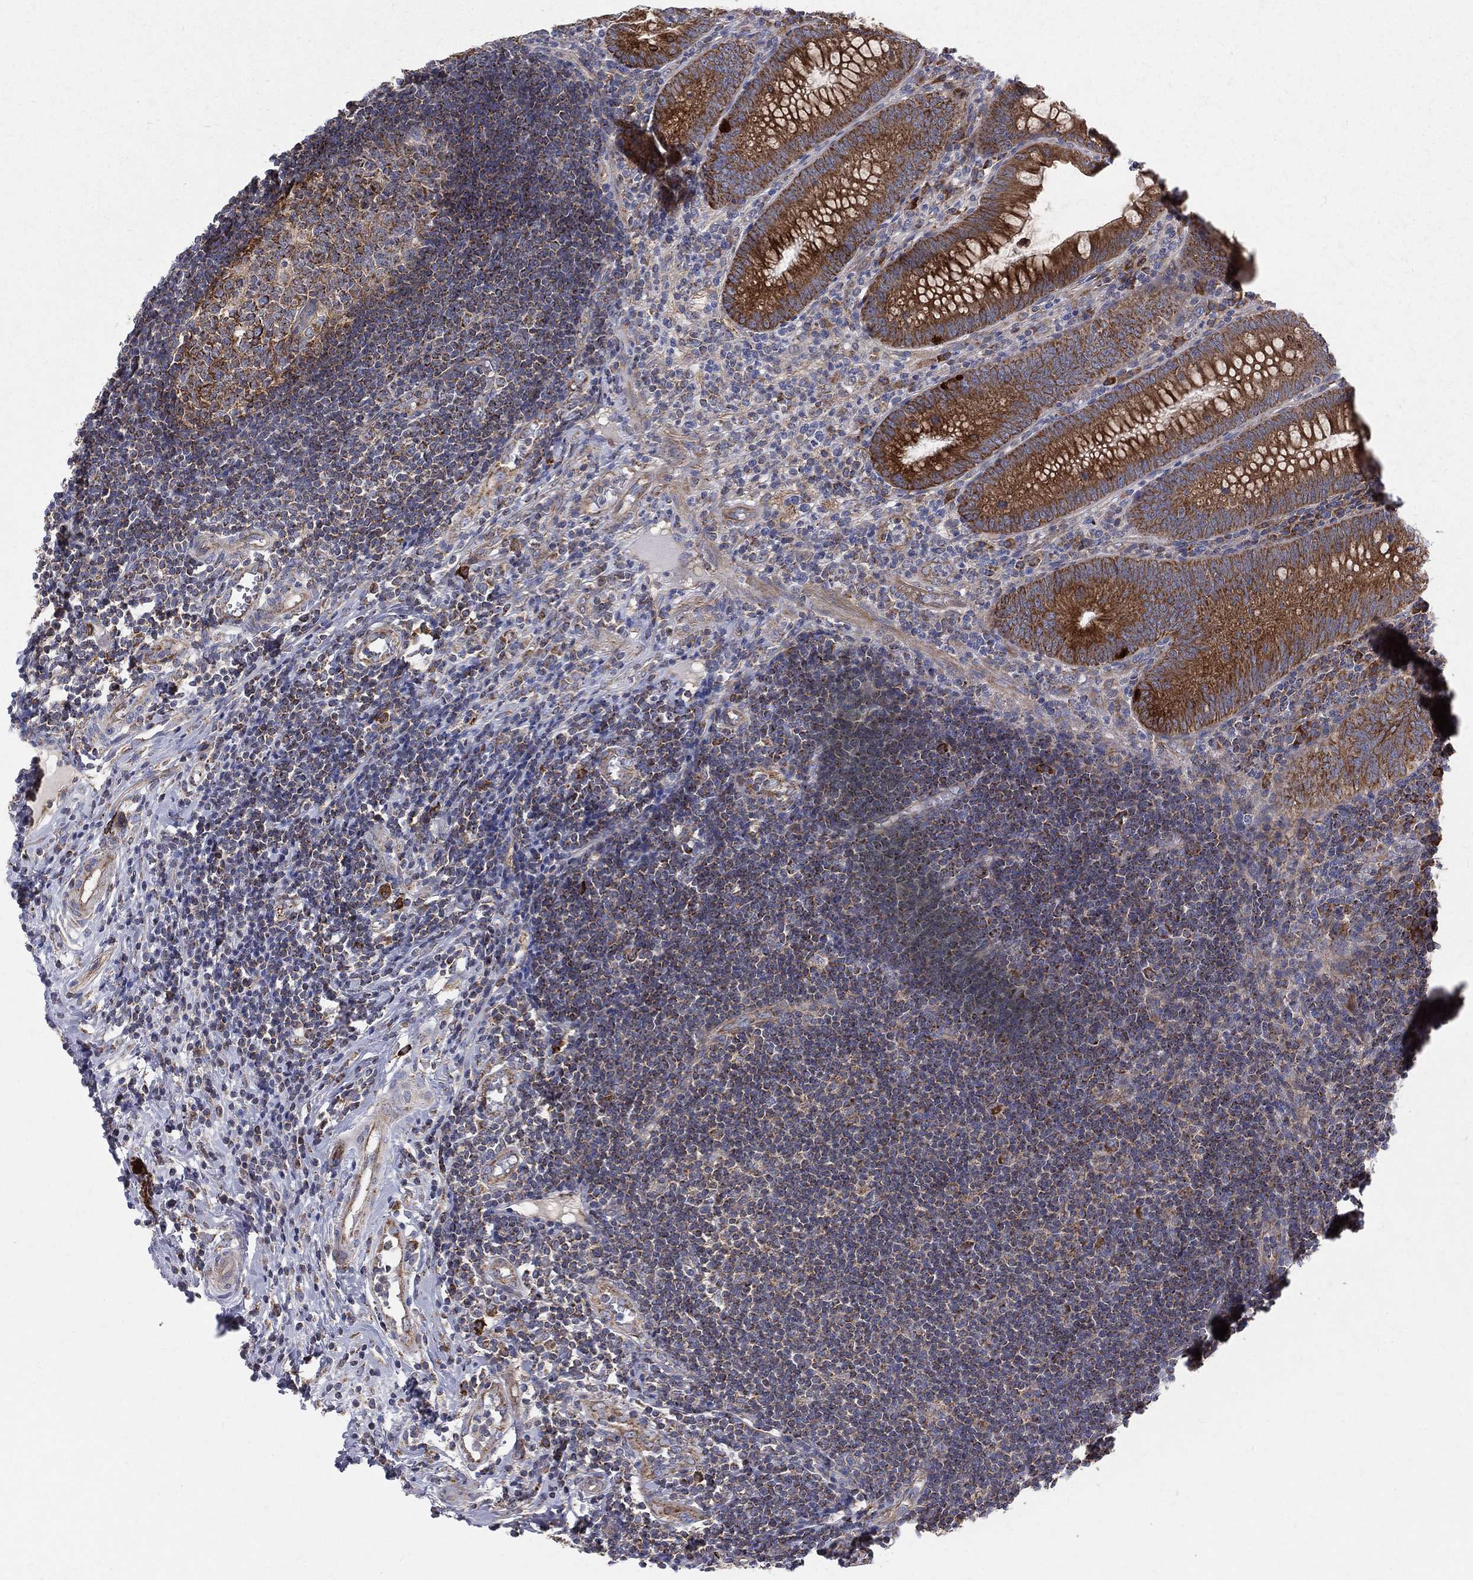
{"staining": {"intensity": "strong", "quantity": ">75%", "location": "cytoplasmic/membranous"}, "tissue": "appendix", "cell_type": "Glandular cells", "image_type": "normal", "snomed": [{"axis": "morphology", "description": "Normal tissue, NOS"}, {"axis": "morphology", "description": "Inflammation, NOS"}, {"axis": "topography", "description": "Appendix"}], "caption": "DAB (3,3'-diaminobenzidine) immunohistochemical staining of benign human appendix shows strong cytoplasmic/membranous protein staining in approximately >75% of glandular cells.", "gene": "MIX23", "patient": {"sex": "male", "age": 16}}